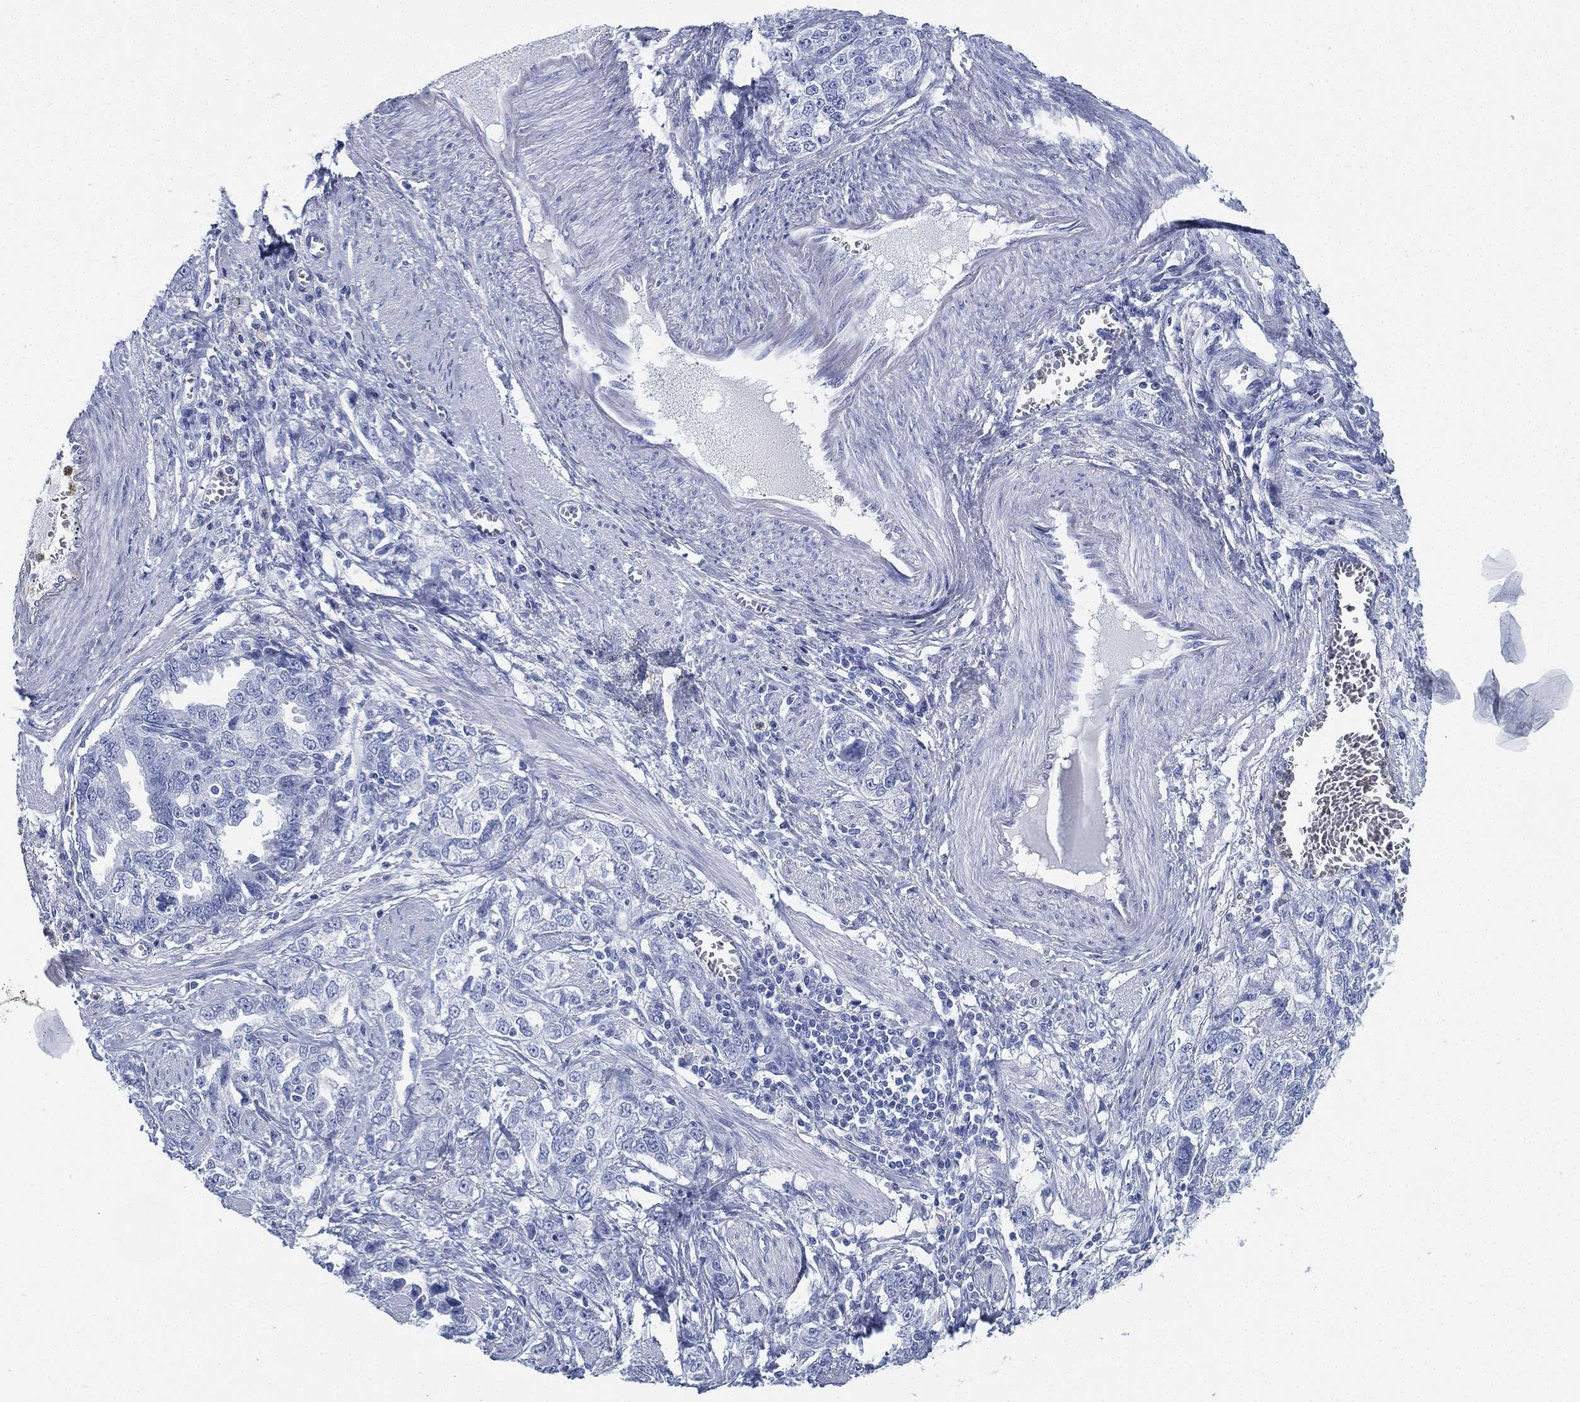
{"staining": {"intensity": "negative", "quantity": "none", "location": "none"}, "tissue": "ovarian cancer", "cell_type": "Tumor cells", "image_type": "cancer", "snomed": [{"axis": "morphology", "description": "Cystadenocarcinoma, serous, NOS"}, {"axis": "topography", "description": "Ovary"}], "caption": "Ovarian cancer stained for a protein using immunohistochemistry (IHC) shows no expression tumor cells.", "gene": "DEFB121", "patient": {"sex": "female", "age": 51}}